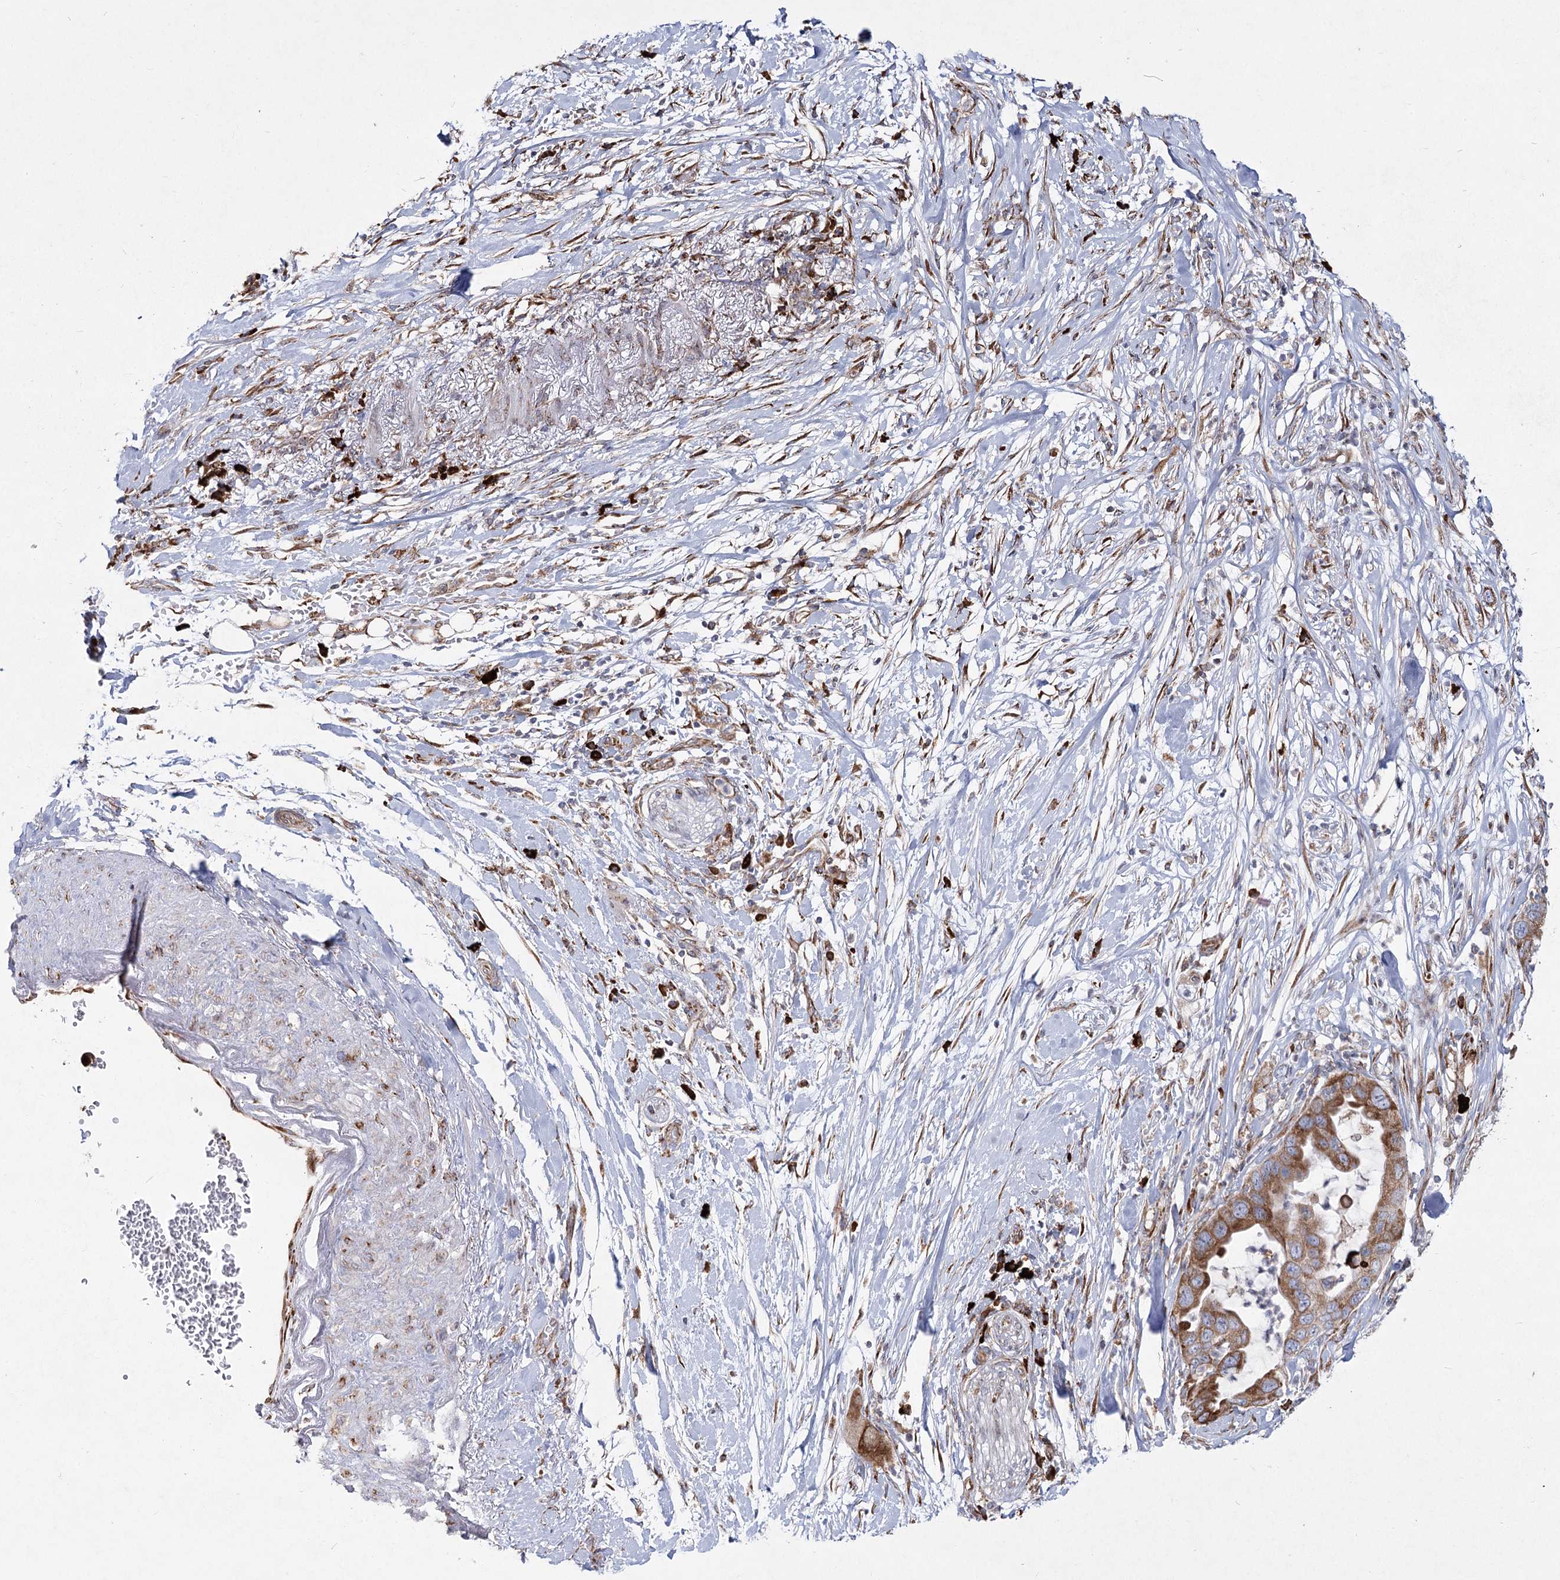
{"staining": {"intensity": "moderate", "quantity": ">75%", "location": "cytoplasmic/membranous"}, "tissue": "pancreatic cancer", "cell_type": "Tumor cells", "image_type": "cancer", "snomed": [{"axis": "morphology", "description": "Adenocarcinoma, NOS"}, {"axis": "topography", "description": "Pancreas"}], "caption": "The image exhibits a brown stain indicating the presence of a protein in the cytoplasmic/membranous of tumor cells in pancreatic adenocarcinoma.", "gene": "NHLRC2", "patient": {"sex": "female", "age": 71}}